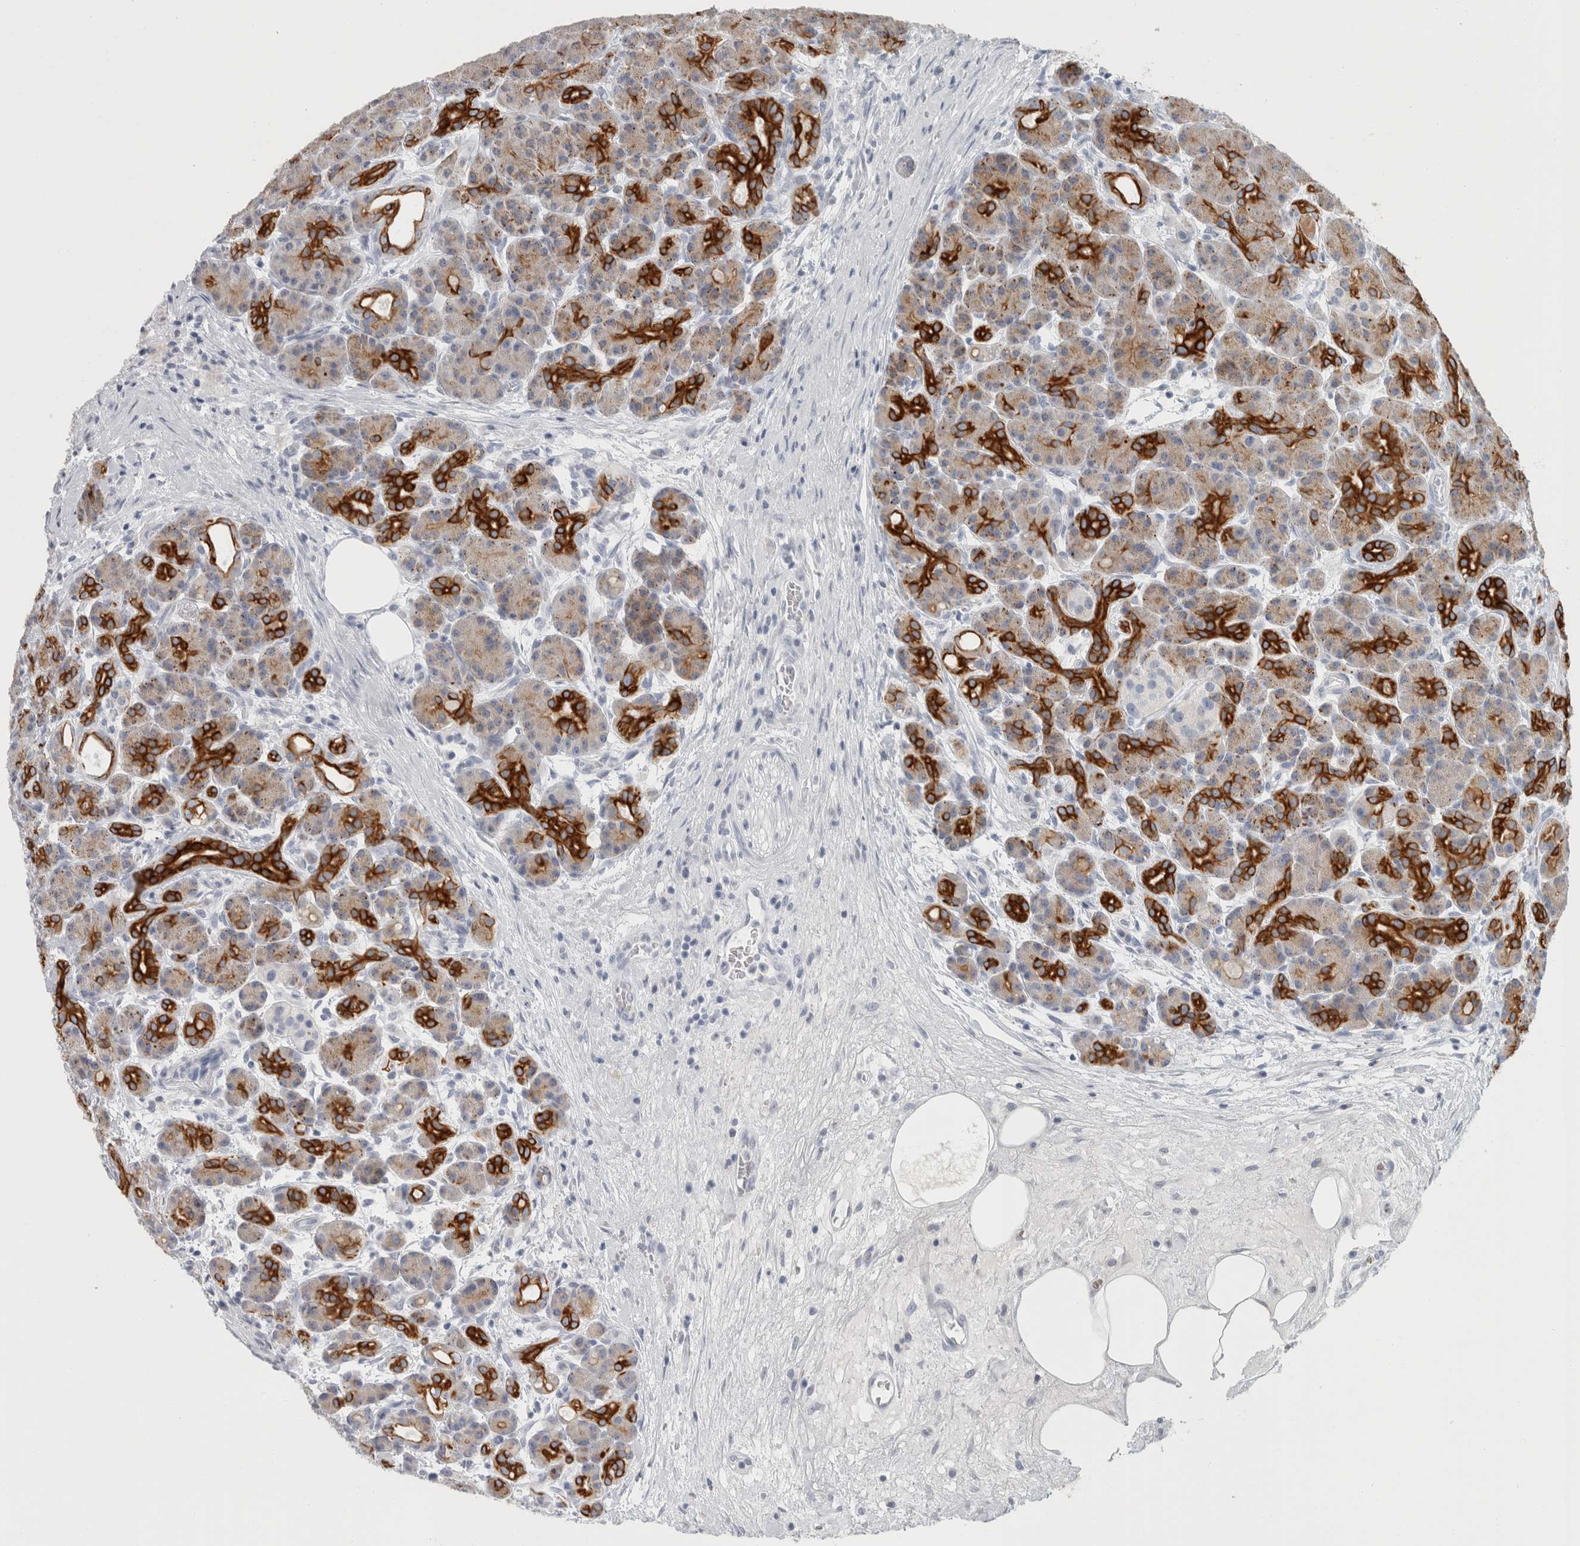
{"staining": {"intensity": "strong", "quantity": "<25%", "location": "cytoplasmic/membranous"}, "tissue": "pancreas", "cell_type": "Exocrine glandular cells", "image_type": "normal", "snomed": [{"axis": "morphology", "description": "Normal tissue, NOS"}, {"axis": "topography", "description": "Pancreas"}], "caption": "Immunohistochemistry (IHC) of normal human pancreas reveals medium levels of strong cytoplasmic/membranous staining in approximately <25% of exocrine glandular cells. The staining was performed using DAB, with brown indicating positive protein expression. Nuclei are stained blue with hematoxylin.", "gene": "SLC28A3", "patient": {"sex": "male", "age": 63}}